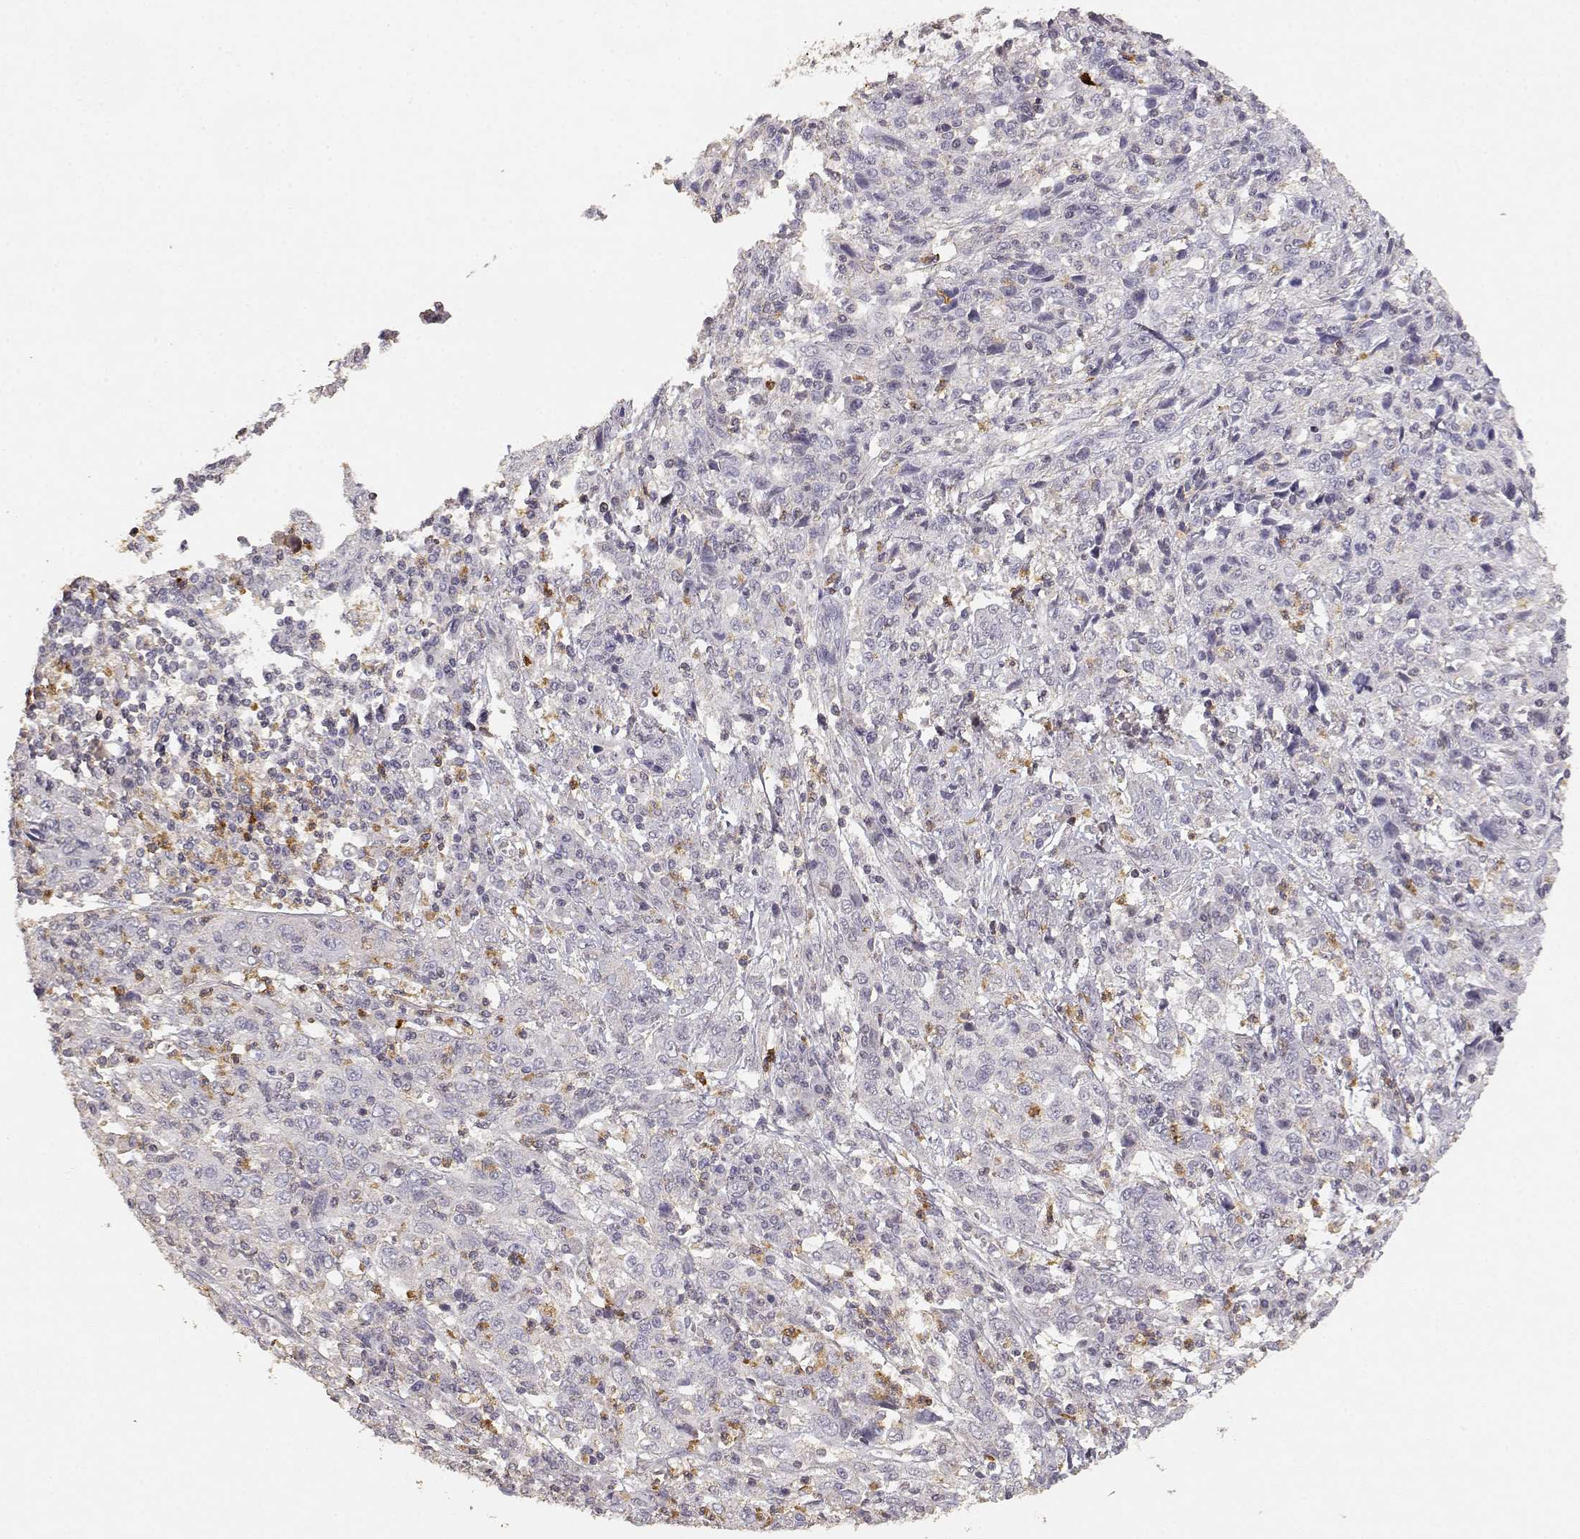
{"staining": {"intensity": "negative", "quantity": "none", "location": "none"}, "tissue": "cervical cancer", "cell_type": "Tumor cells", "image_type": "cancer", "snomed": [{"axis": "morphology", "description": "Squamous cell carcinoma, NOS"}, {"axis": "topography", "description": "Cervix"}], "caption": "The image reveals no significant positivity in tumor cells of cervical squamous cell carcinoma.", "gene": "TNFRSF10C", "patient": {"sex": "female", "age": 46}}